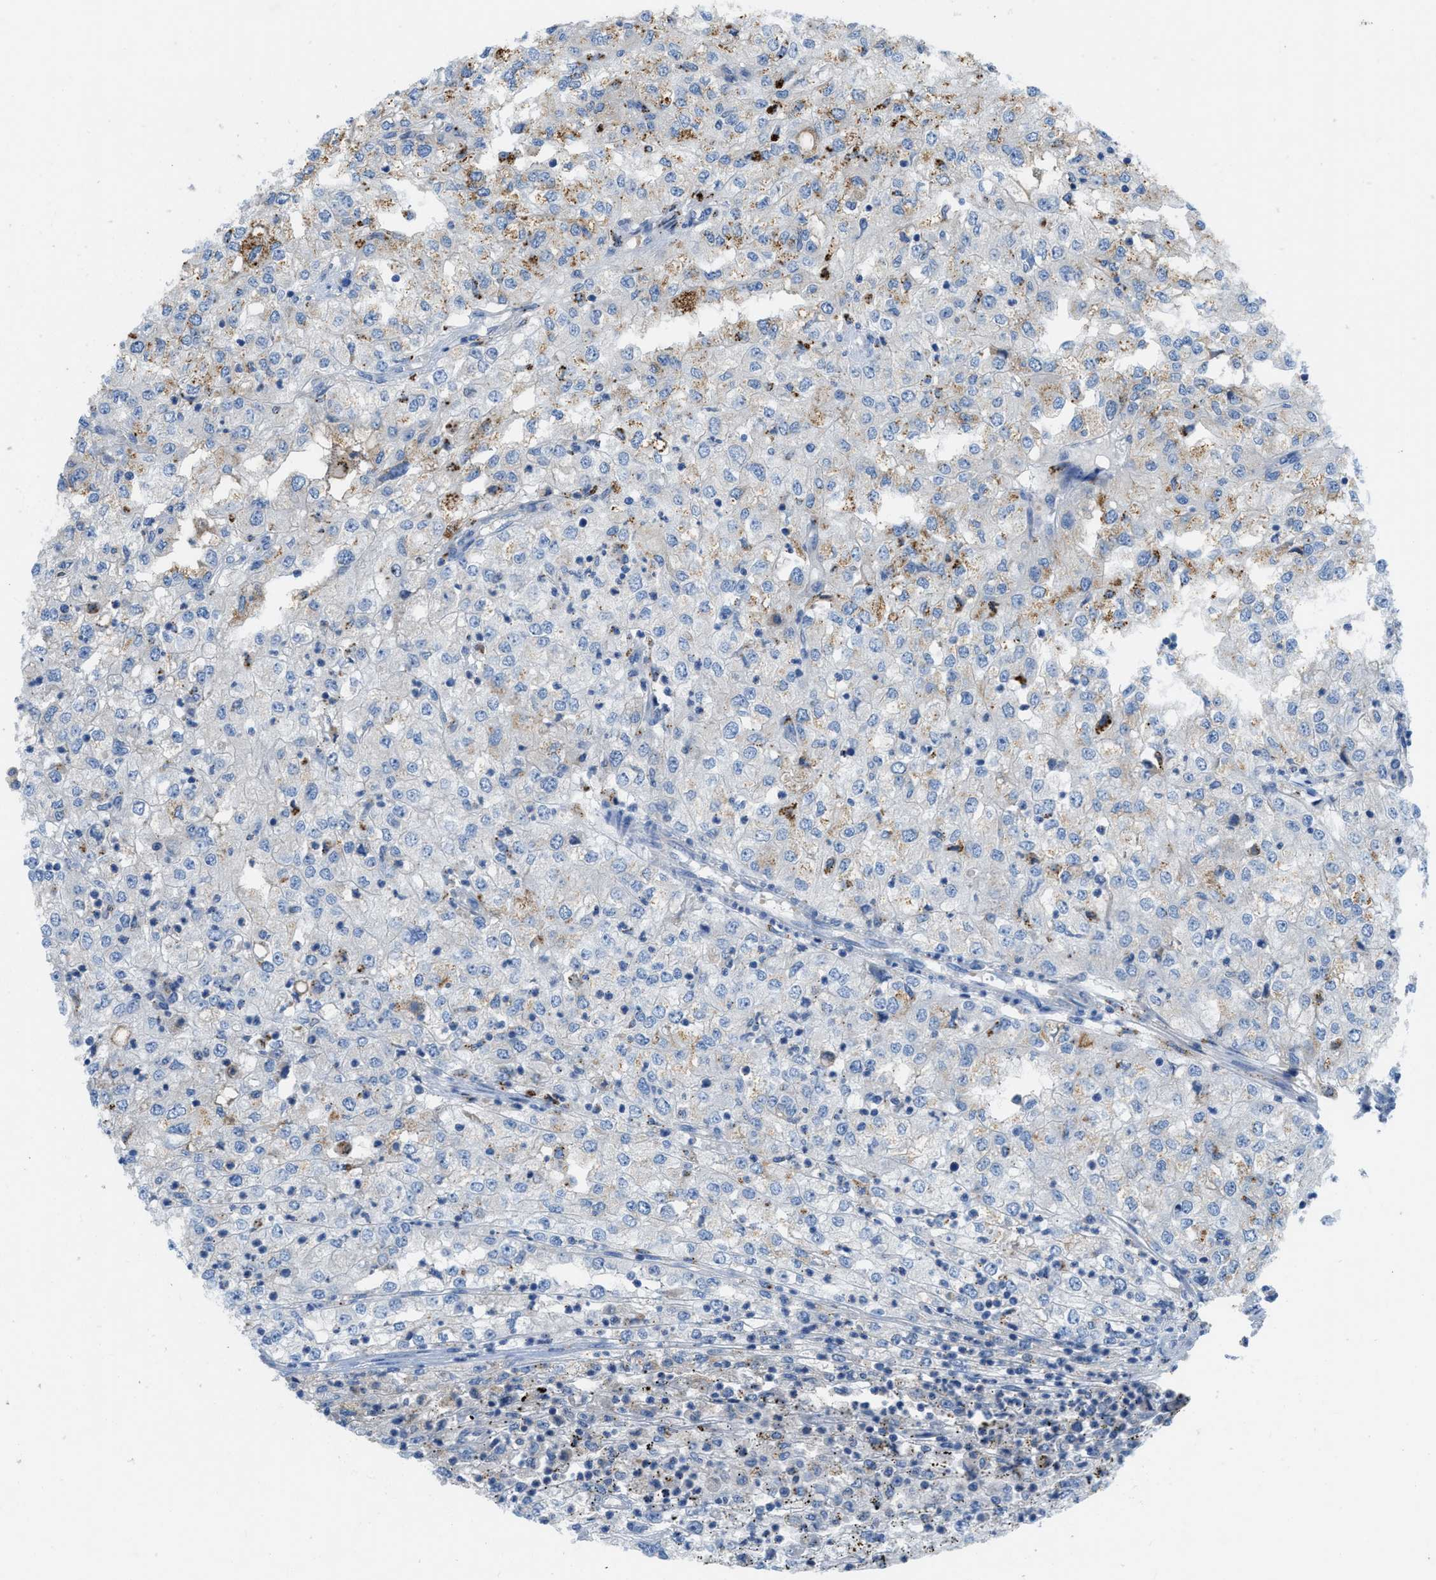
{"staining": {"intensity": "weak", "quantity": "<25%", "location": "cytoplasmic/membranous"}, "tissue": "renal cancer", "cell_type": "Tumor cells", "image_type": "cancer", "snomed": [{"axis": "morphology", "description": "Adenocarcinoma, NOS"}, {"axis": "topography", "description": "Kidney"}], "caption": "Adenocarcinoma (renal) was stained to show a protein in brown. There is no significant expression in tumor cells. The staining is performed using DAB (3,3'-diaminobenzidine) brown chromogen with nuclei counter-stained in using hematoxylin.", "gene": "TMEM248", "patient": {"sex": "female", "age": 54}}